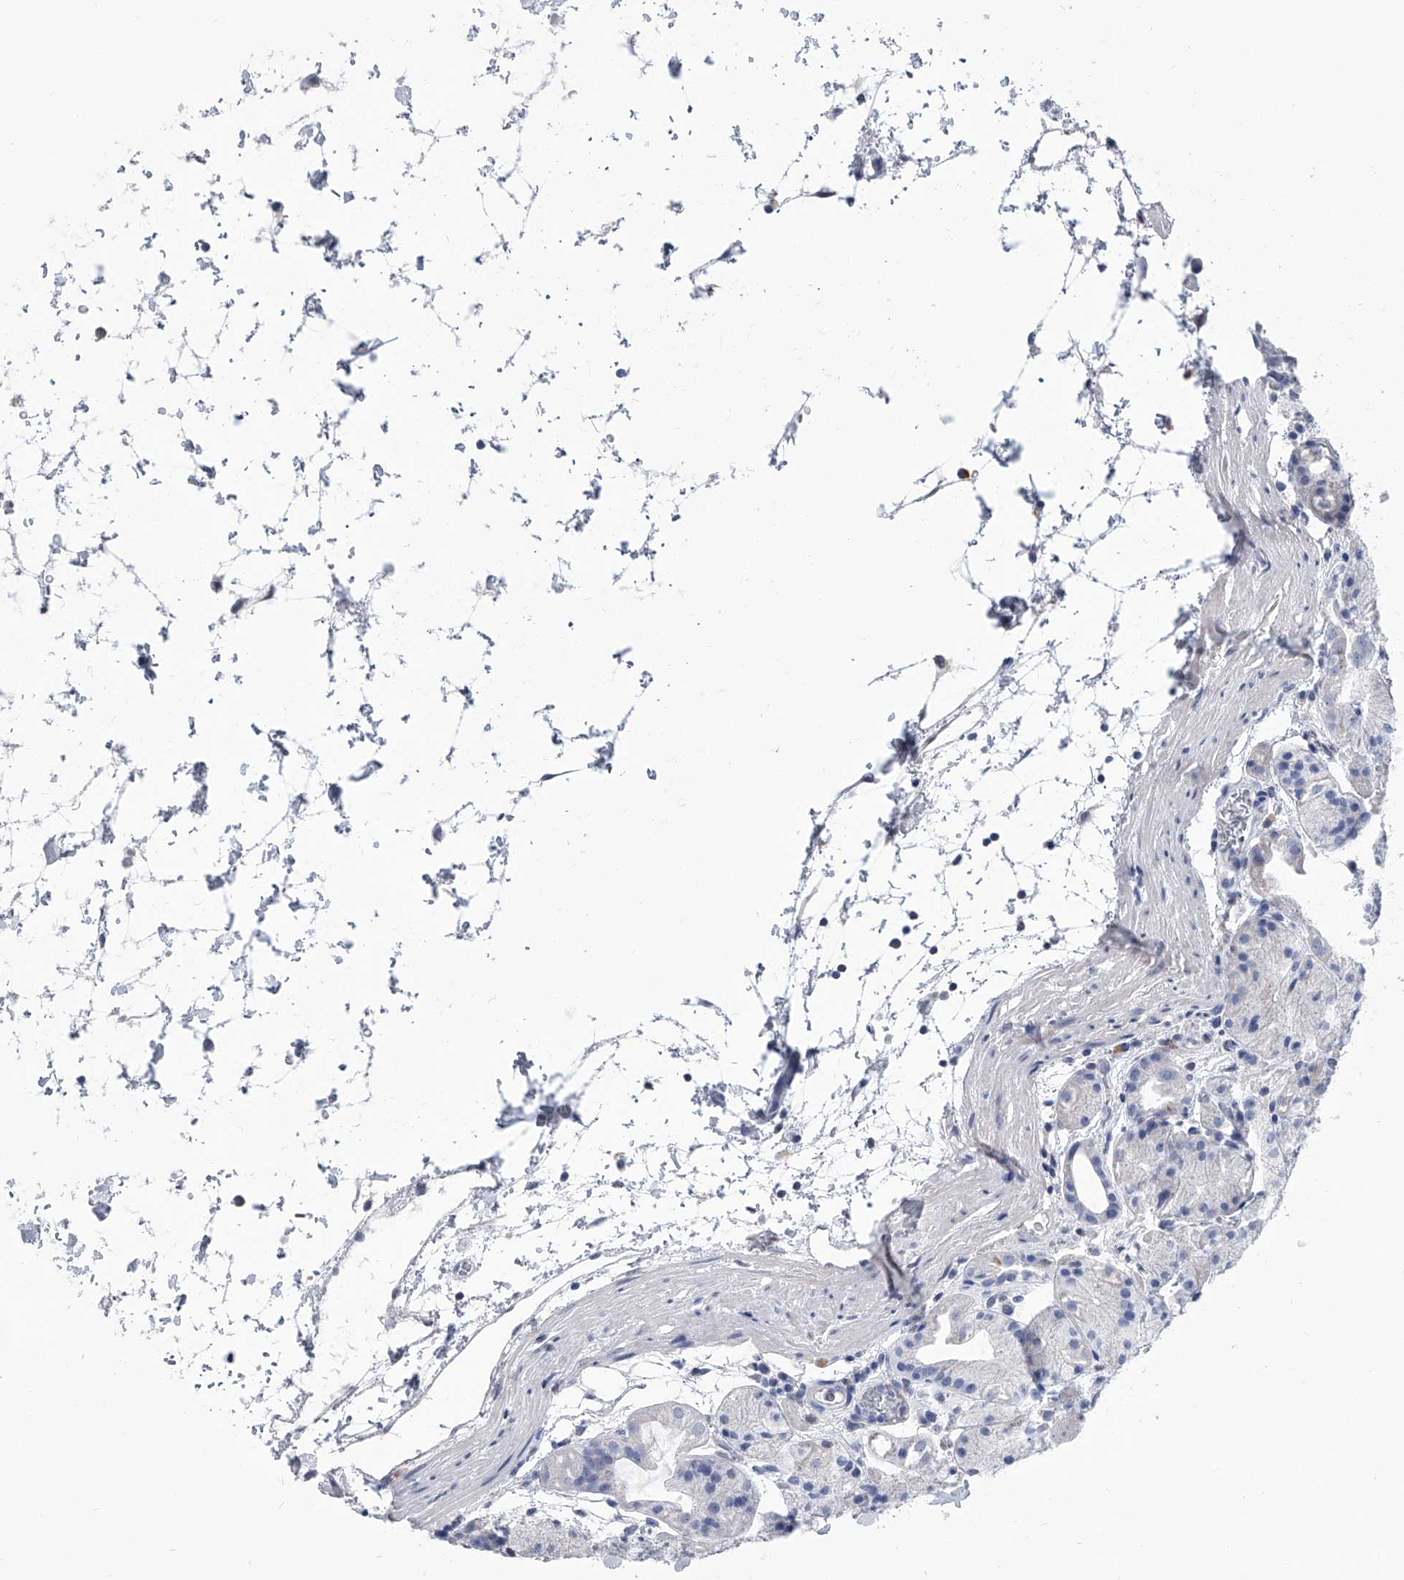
{"staining": {"intensity": "negative", "quantity": "none", "location": "none"}, "tissue": "stomach", "cell_type": "Glandular cells", "image_type": "normal", "snomed": [{"axis": "morphology", "description": "Normal tissue, NOS"}, {"axis": "topography", "description": "Stomach, upper"}], "caption": "This image is of unremarkable stomach stained with IHC to label a protein in brown with the nuclei are counter-stained blue. There is no positivity in glandular cells. (Stains: DAB IHC with hematoxylin counter stain, Microscopy: brightfield microscopy at high magnification).", "gene": "SERPINB9", "patient": {"sex": "male", "age": 48}}